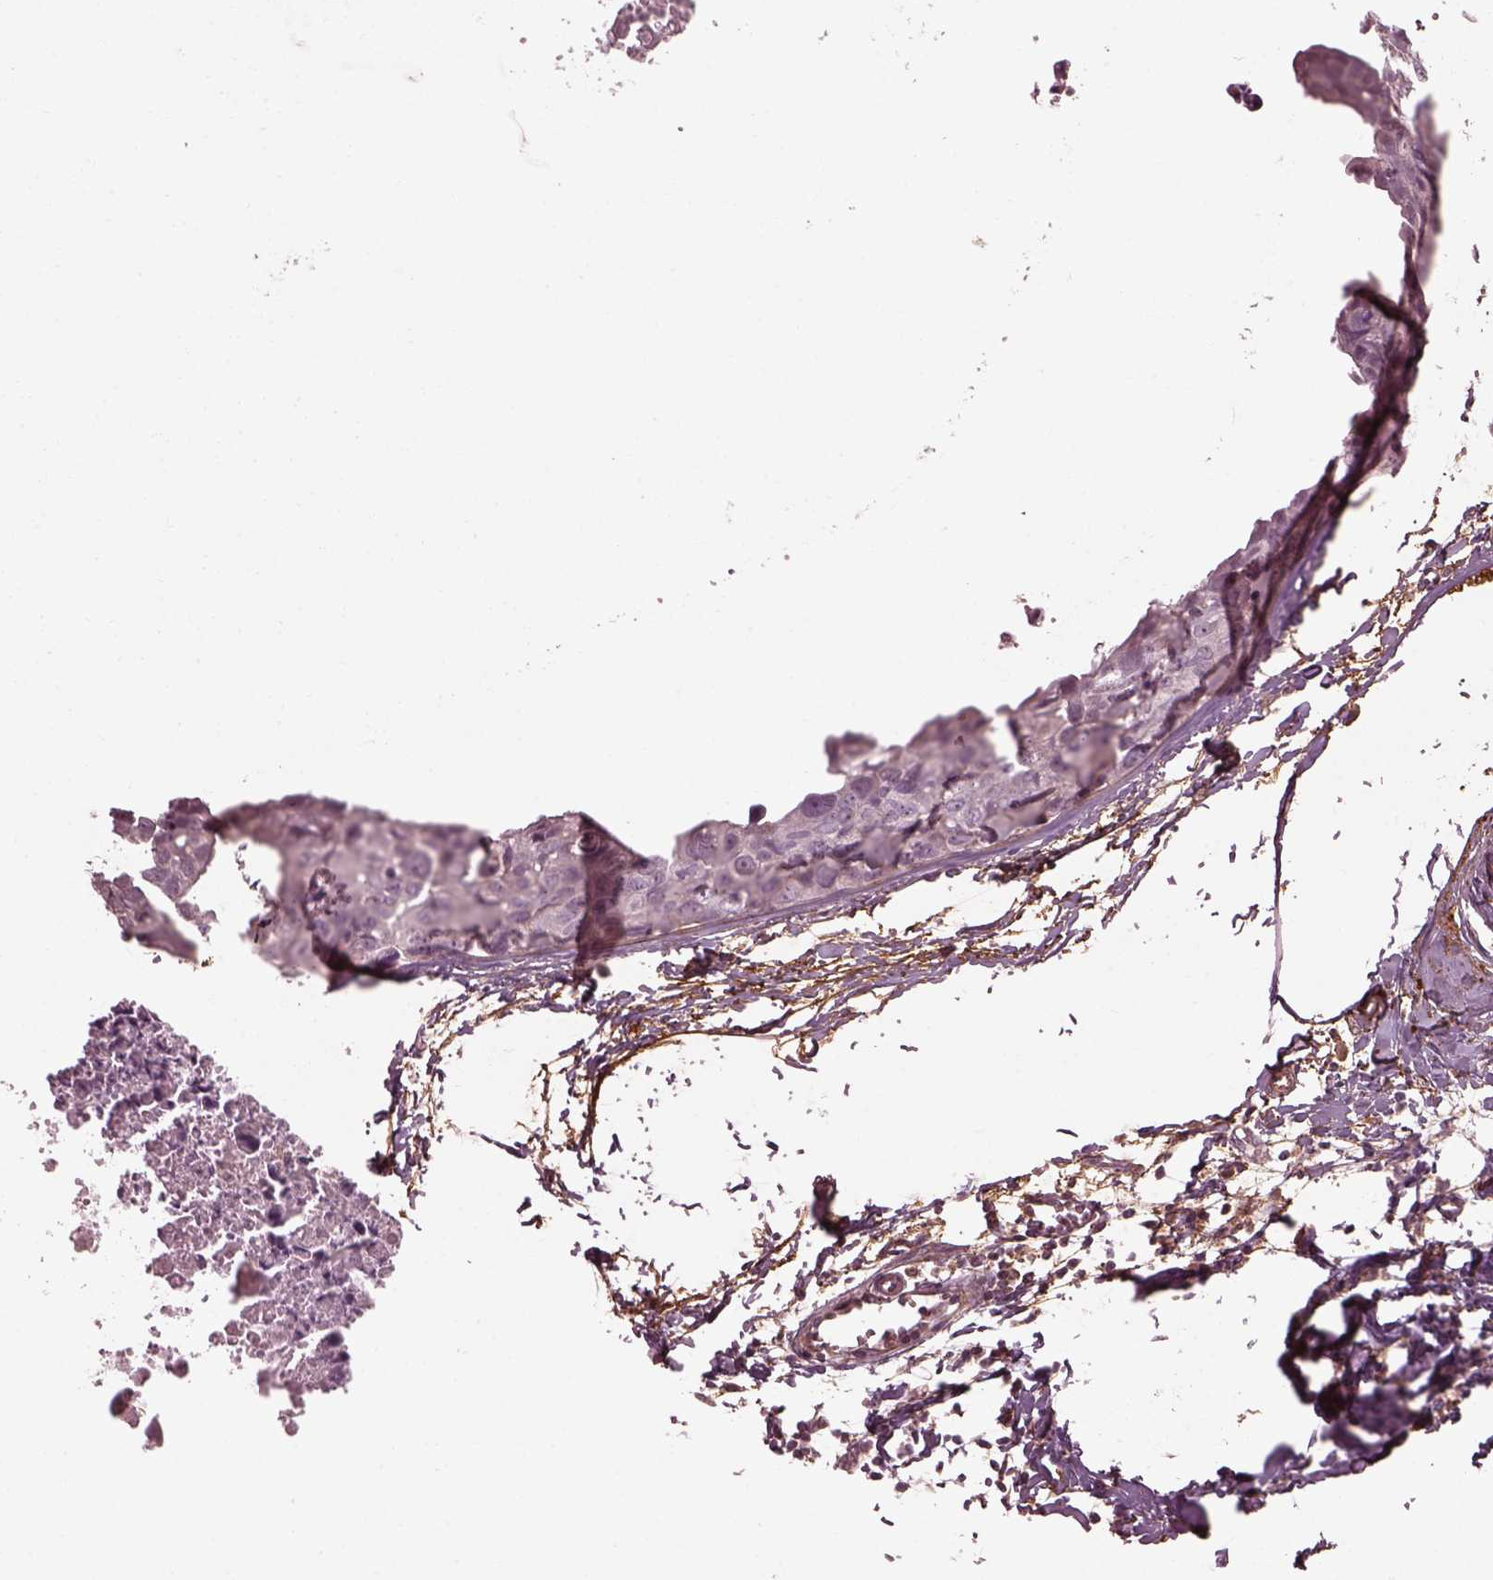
{"staining": {"intensity": "negative", "quantity": "none", "location": "none"}, "tissue": "breast cancer", "cell_type": "Tumor cells", "image_type": "cancer", "snomed": [{"axis": "morphology", "description": "Duct carcinoma"}, {"axis": "topography", "description": "Breast"}], "caption": "IHC image of intraductal carcinoma (breast) stained for a protein (brown), which exhibits no staining in tumor cells.", "gene": "EFEMP1", "patient": {"sex": "female", "age": 38}}